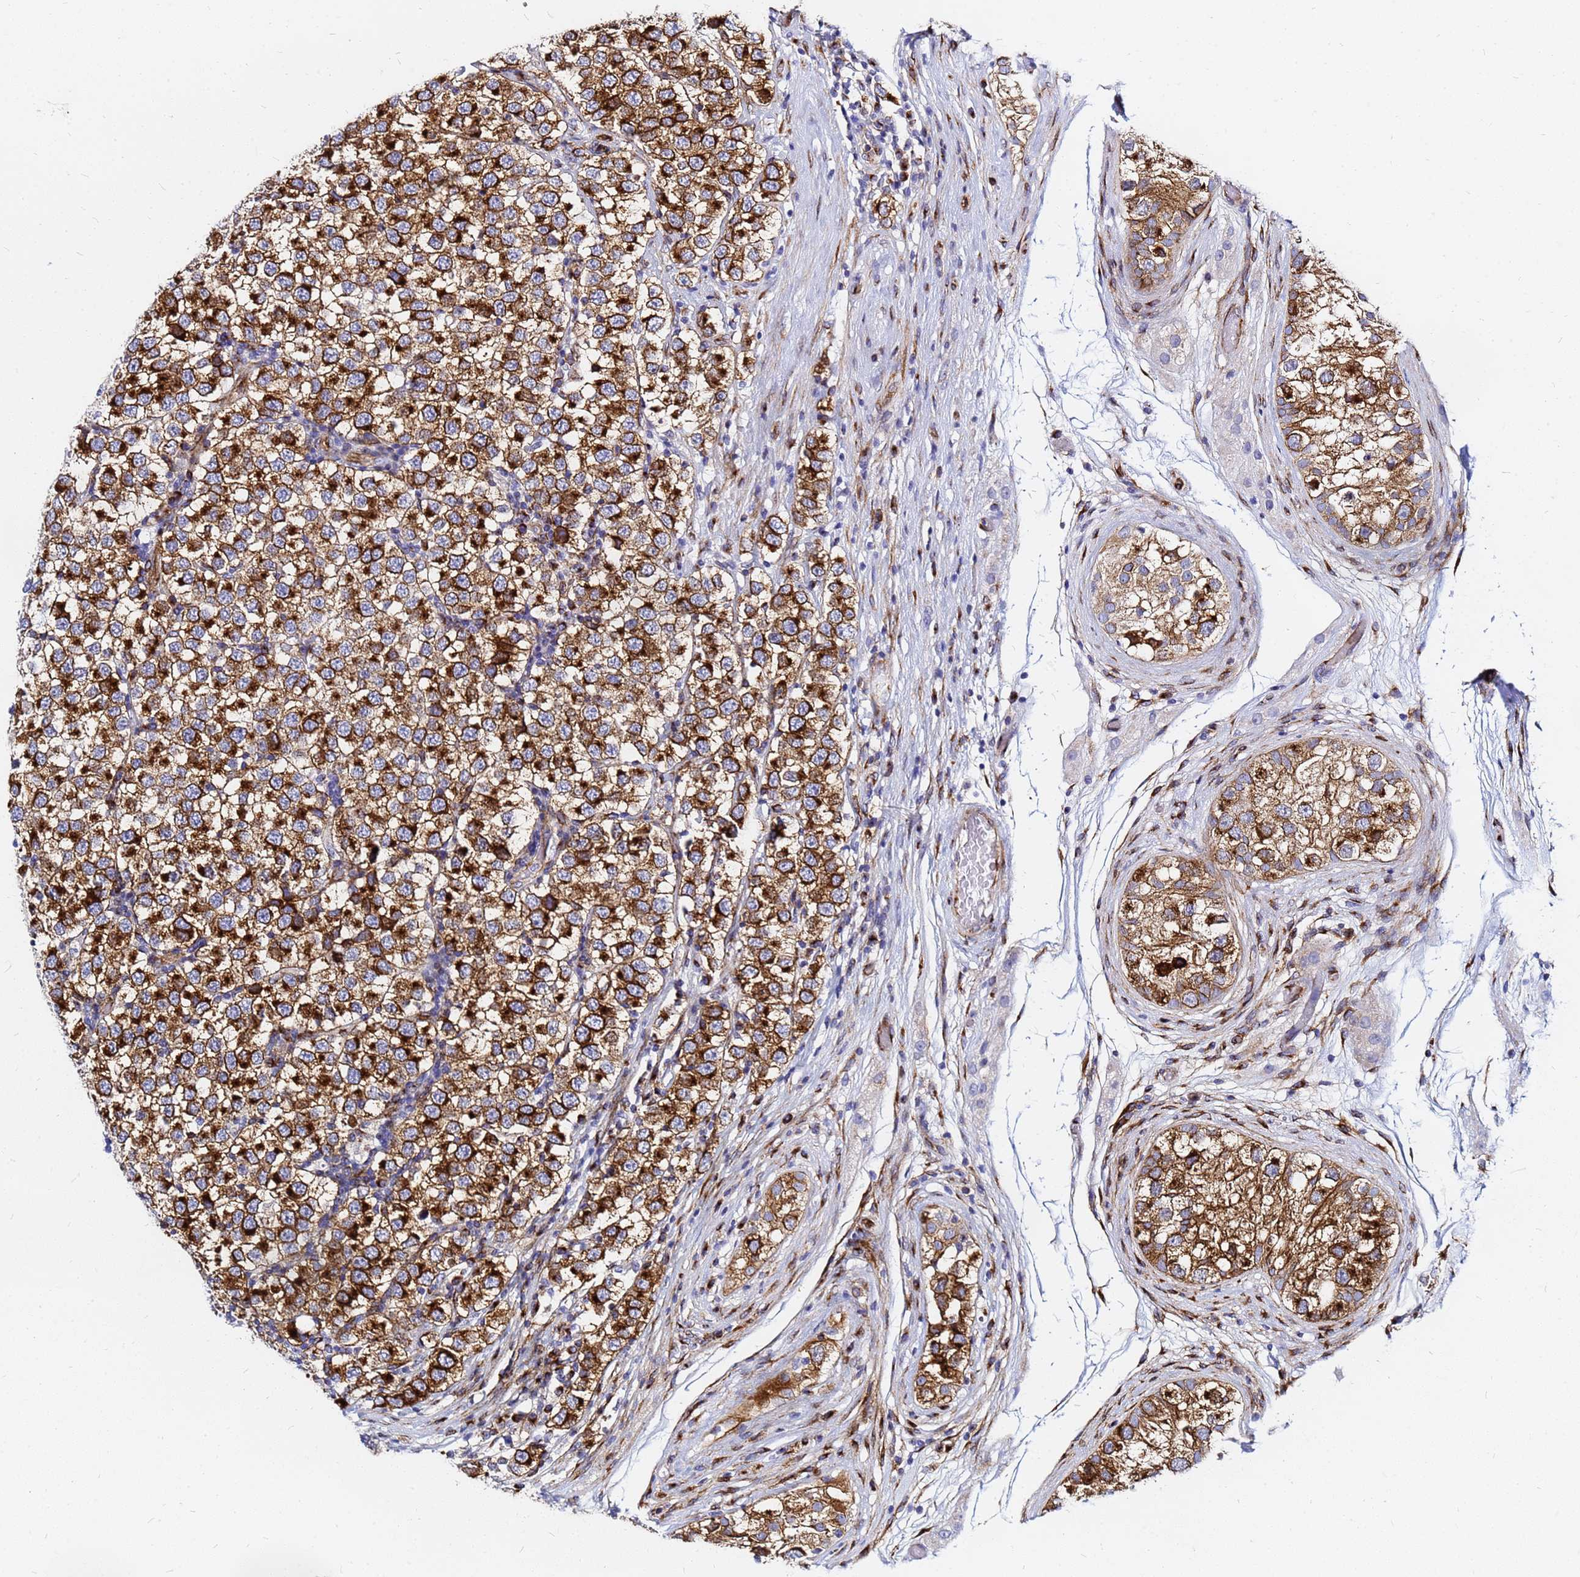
{"staining": {"intensity": "strong", "quantity": ">75%", "location": "cytoplasmic/membranous"}, "tissue": "testis cancer", "cell_type": "Tumor cells", "image_type": "cancer", "snomed": [{"axis": "morphology", "description": "Seminoma, NOS"}, {"axis": "topography", "description": "Testis"}], "caption": "The photomicrograph demonstrates staining of testis seminoma, revealing strong cytoplasmic/membranous protein staining (brown color) within tumor cells.", "gene": "TUBA8", "patient": {"sex": "male", "age": 34}}